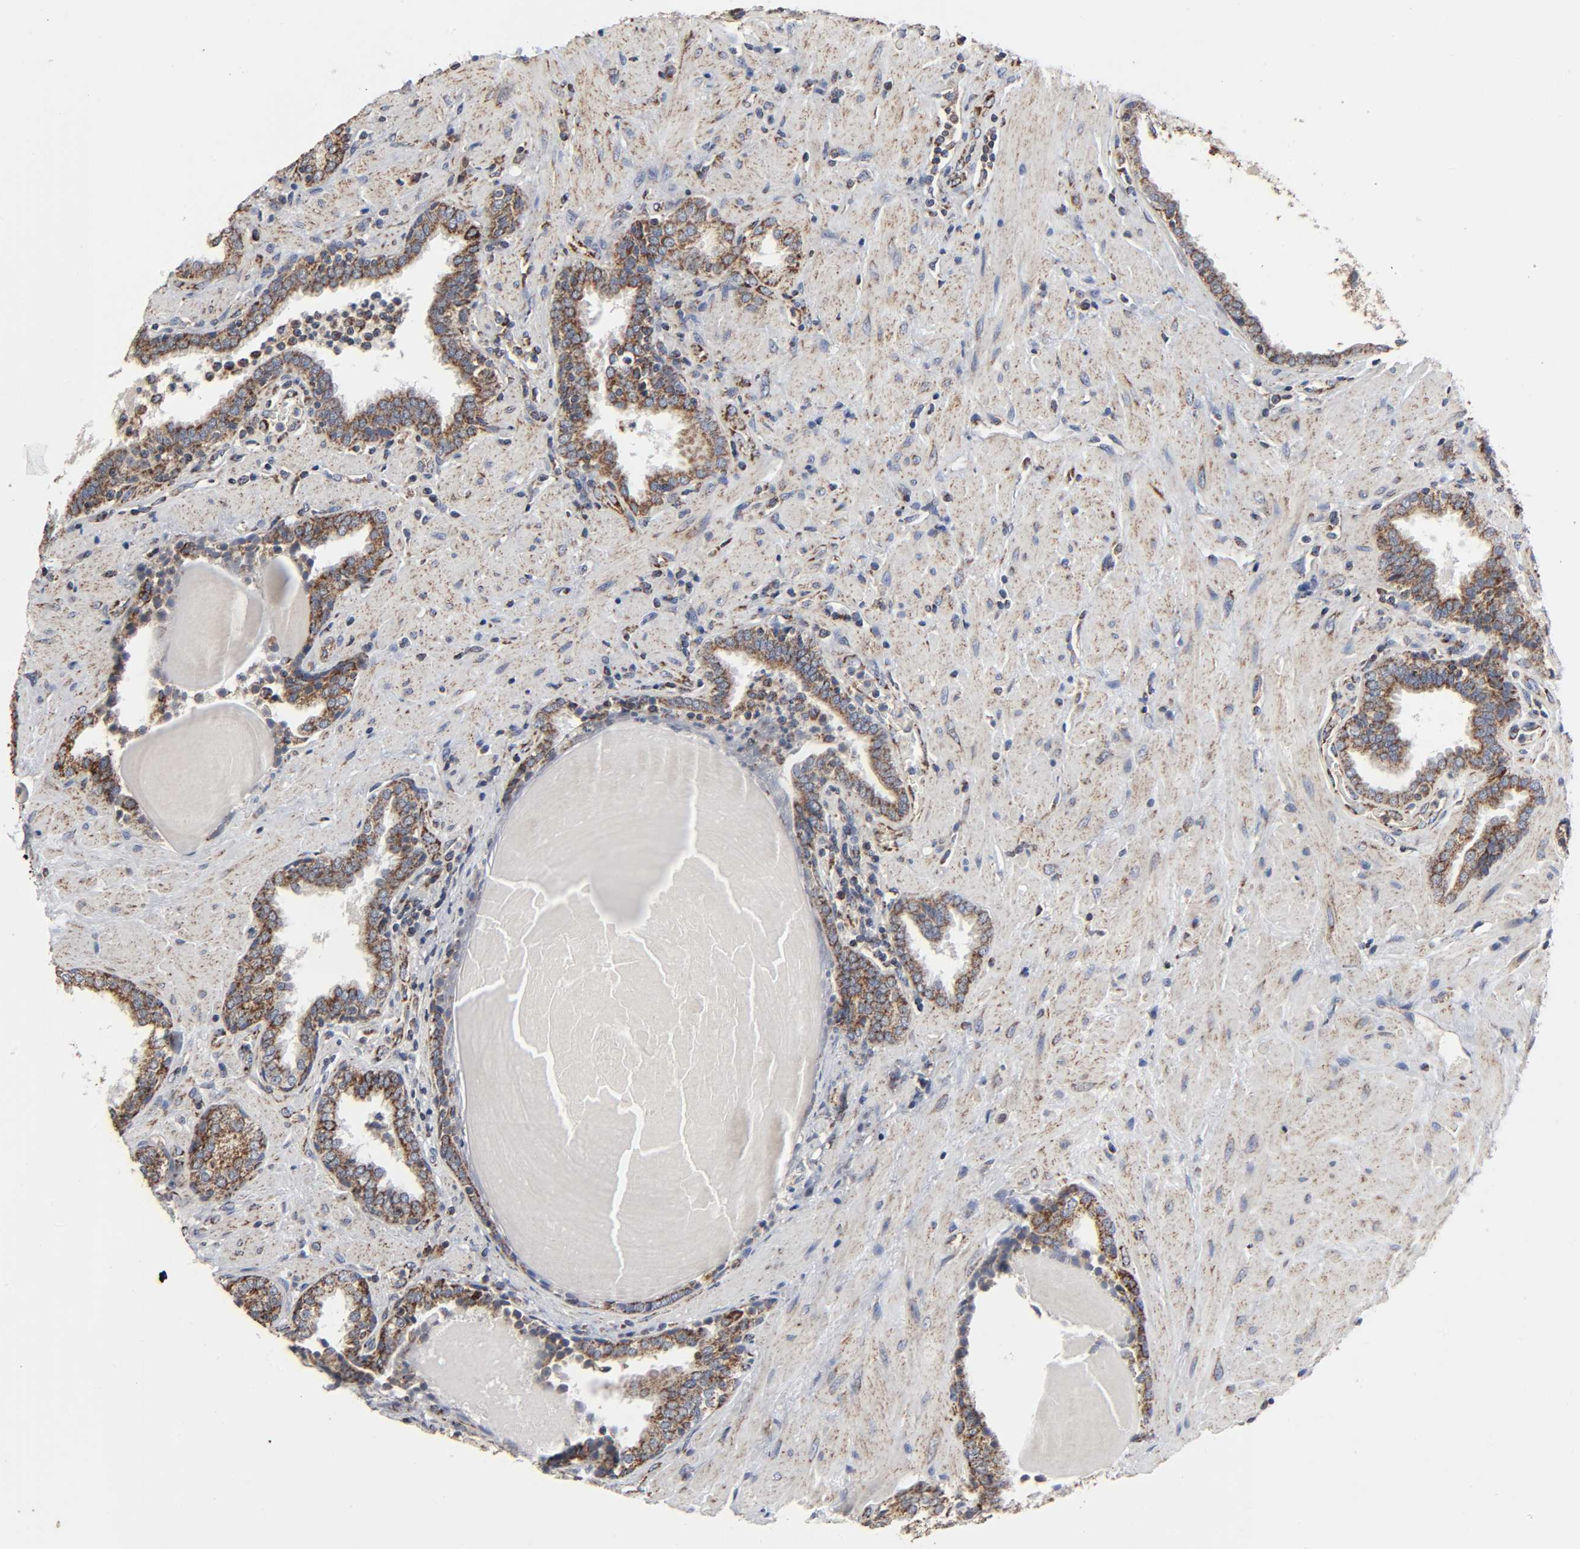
{"staining": {"intensity": "strong", "quantity": ">75%", "location": "cytoplasmic/membranous"}, "tissue": "prostate", "cell_type": "Glandular cells", "image_type": "normal", "snomed": [{"axis": "morphology", "description": "Normal tissue, NOS"}, {"axis": "topography", "description": "Prostate"}], "caption": "The histopathology image shows immunohistochemical staining of normal prostate. There is strong cytoplasmic/membranous positivity is seen in about >75% of glandular cells.", "gene": "COX6B1", "patient": {"sex": "male", "age": 51}}